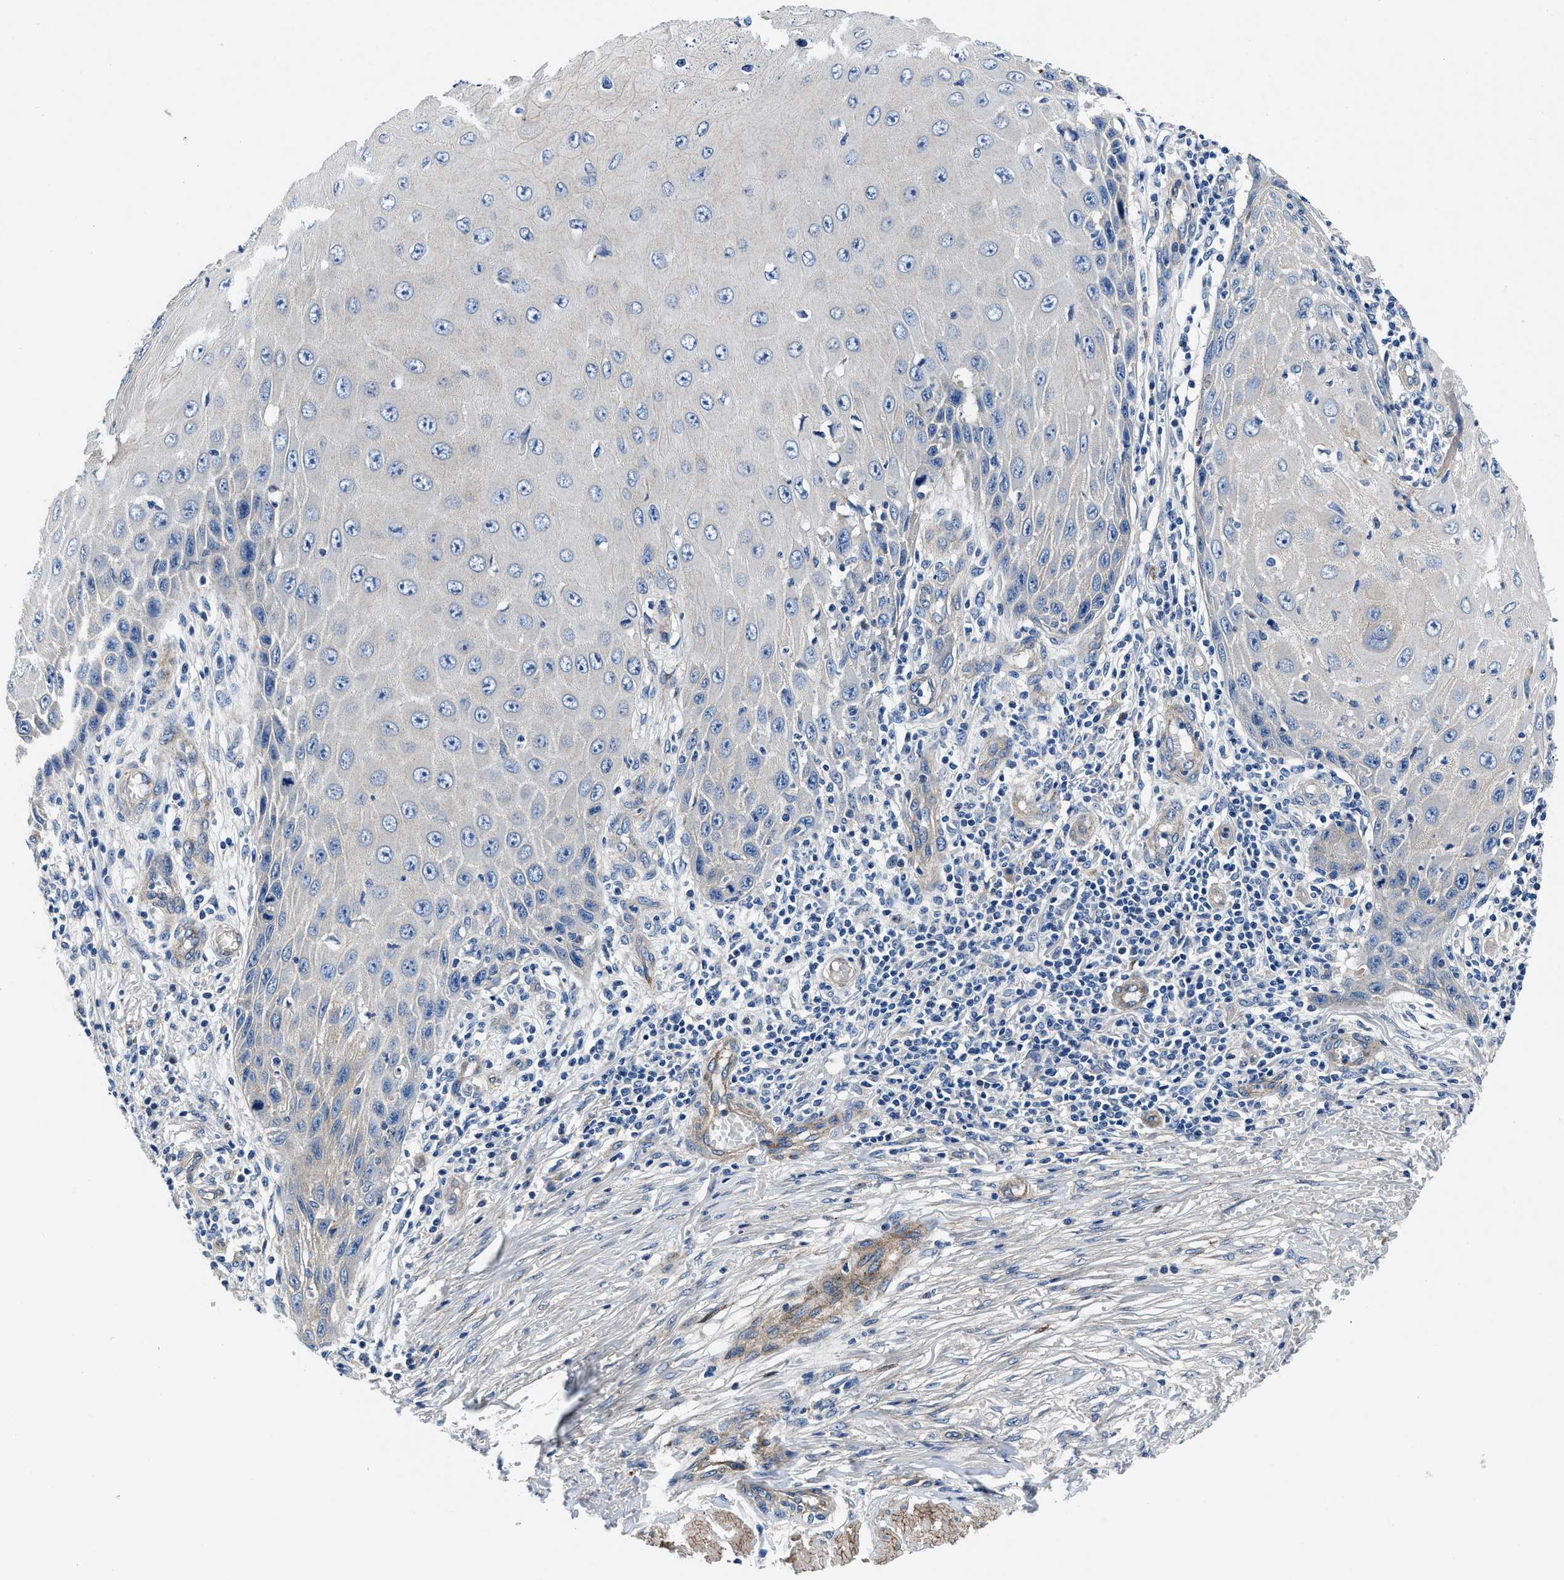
{"staining": {"intensity": "negative", "quantity": "none", "location": "none"}, "tissue": "skin cancer", "cell_type": "Tumor cells", "image_type": "cancer", "snomed": [{"axis": "morphology", "description": "Squamous cell carcinoma, NOS"}, {"axis": "topography", "description": "Skin"}], "caption": "Skin cancer (squamous cell carcinoma) was stained to show a protein in brown. There is no significant expression in tumor cells. Nuclei are stained in blue.", "gene": "DAG1", "patient": {"sex": "female", "age": 73}}